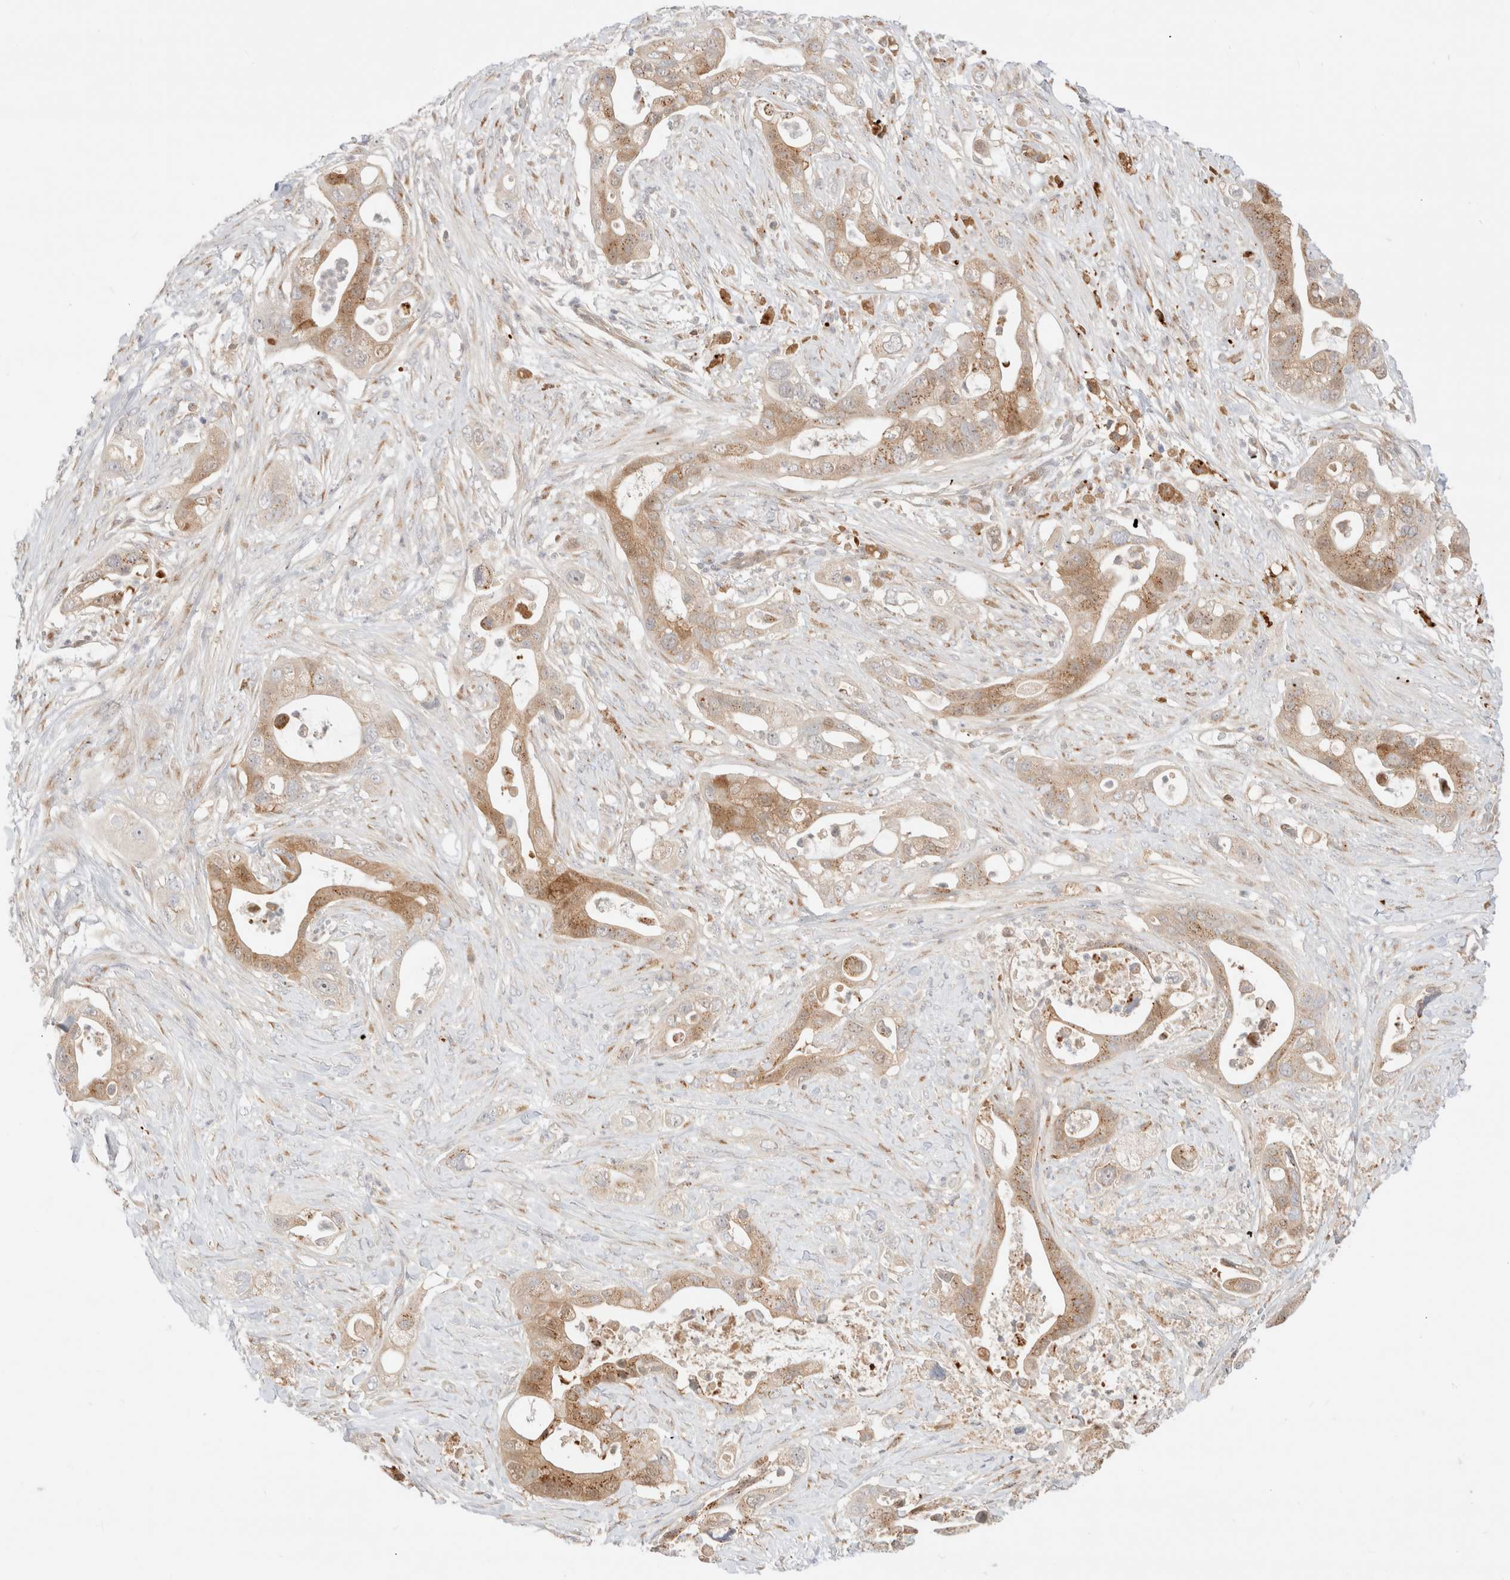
{"staining": {"intensity": "moderate", "quantity": ">75%", "location": "cytoplasmic/membranous"}, "tissue": "pancreatic cancer", "cell_type": "Tumor cells", "image_type": "cancer", "snomed": [{"axis": "morphology", "description": "Adenocarcinoma, NOS"}, {"axis": "topography", "description": "Pancreas"}], "caption": "A photomicrograph of human pancreatic cancer (adenocarcinoma) stained for a protein shows moderate cytoplasmic/membranous brown staining in tumor cells.", "gene": "EFCAB13", "patient": {"sex": "male", "age": 53}}